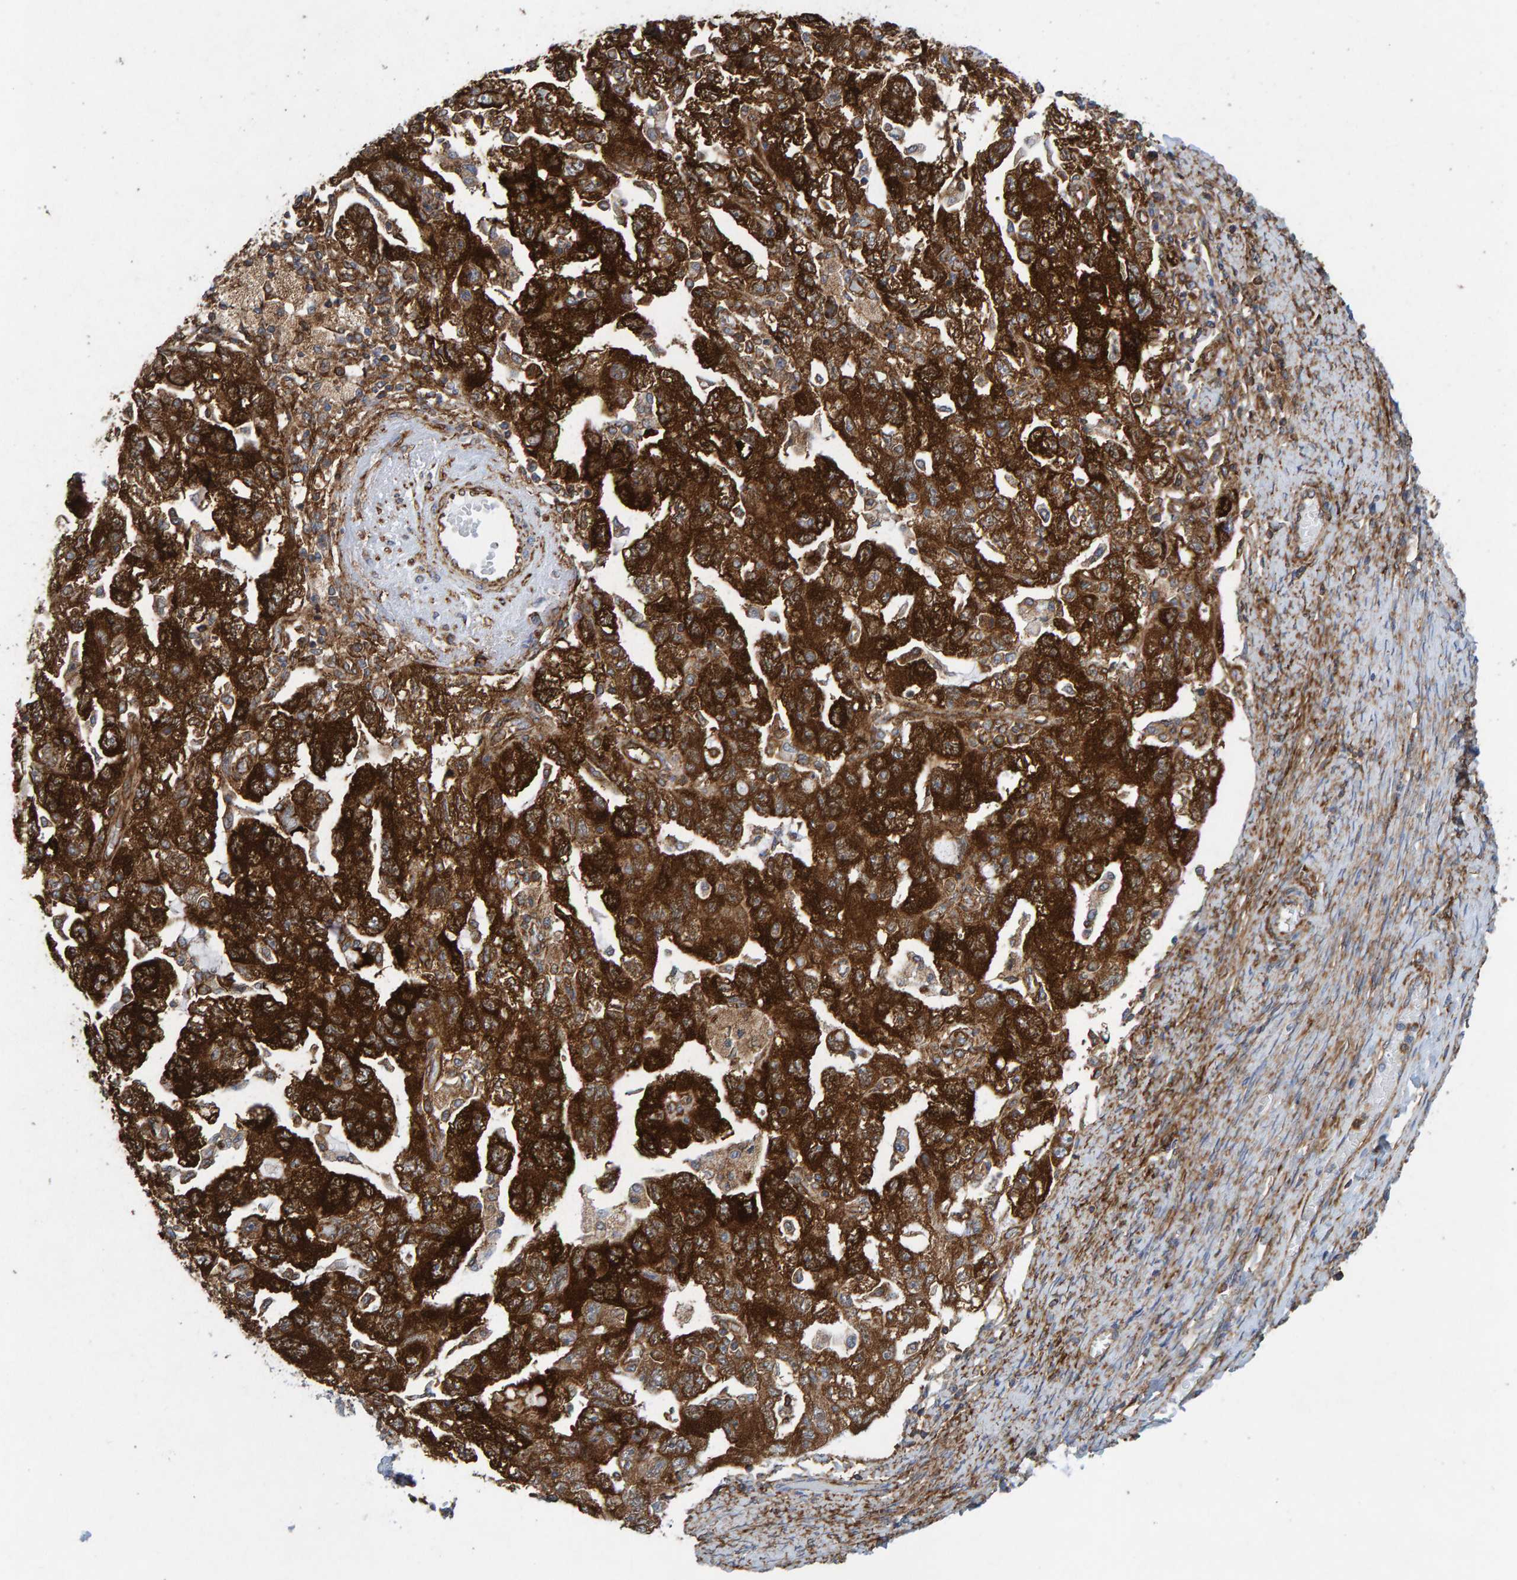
{"staining": {"intensity": "strong", "quantity": ">75%", "location": "cytoplasmic/membranous"}, "tissue": "ovarian cancer", "cell_type": "Tumor cells", "image_type": "cancer", "snomed": [{"axis": "morphology", "description": "Carcinoma, NOS"}, {"axis": "morphology", "description": "Cystadenocarcinoma, serous, NOS"}, {"axis": "topography", "description": "Ovary"}], "caption": "DAB (3,3'-diaminobenzidine) immunohistochemical staining of human carcinoma (ovarian) reveals strong cytoplasmic/membranous protein positivity in approximately >75% of tumor cells.", "gene": "MVP", "patient": {"sex": "female", "age": 69}}